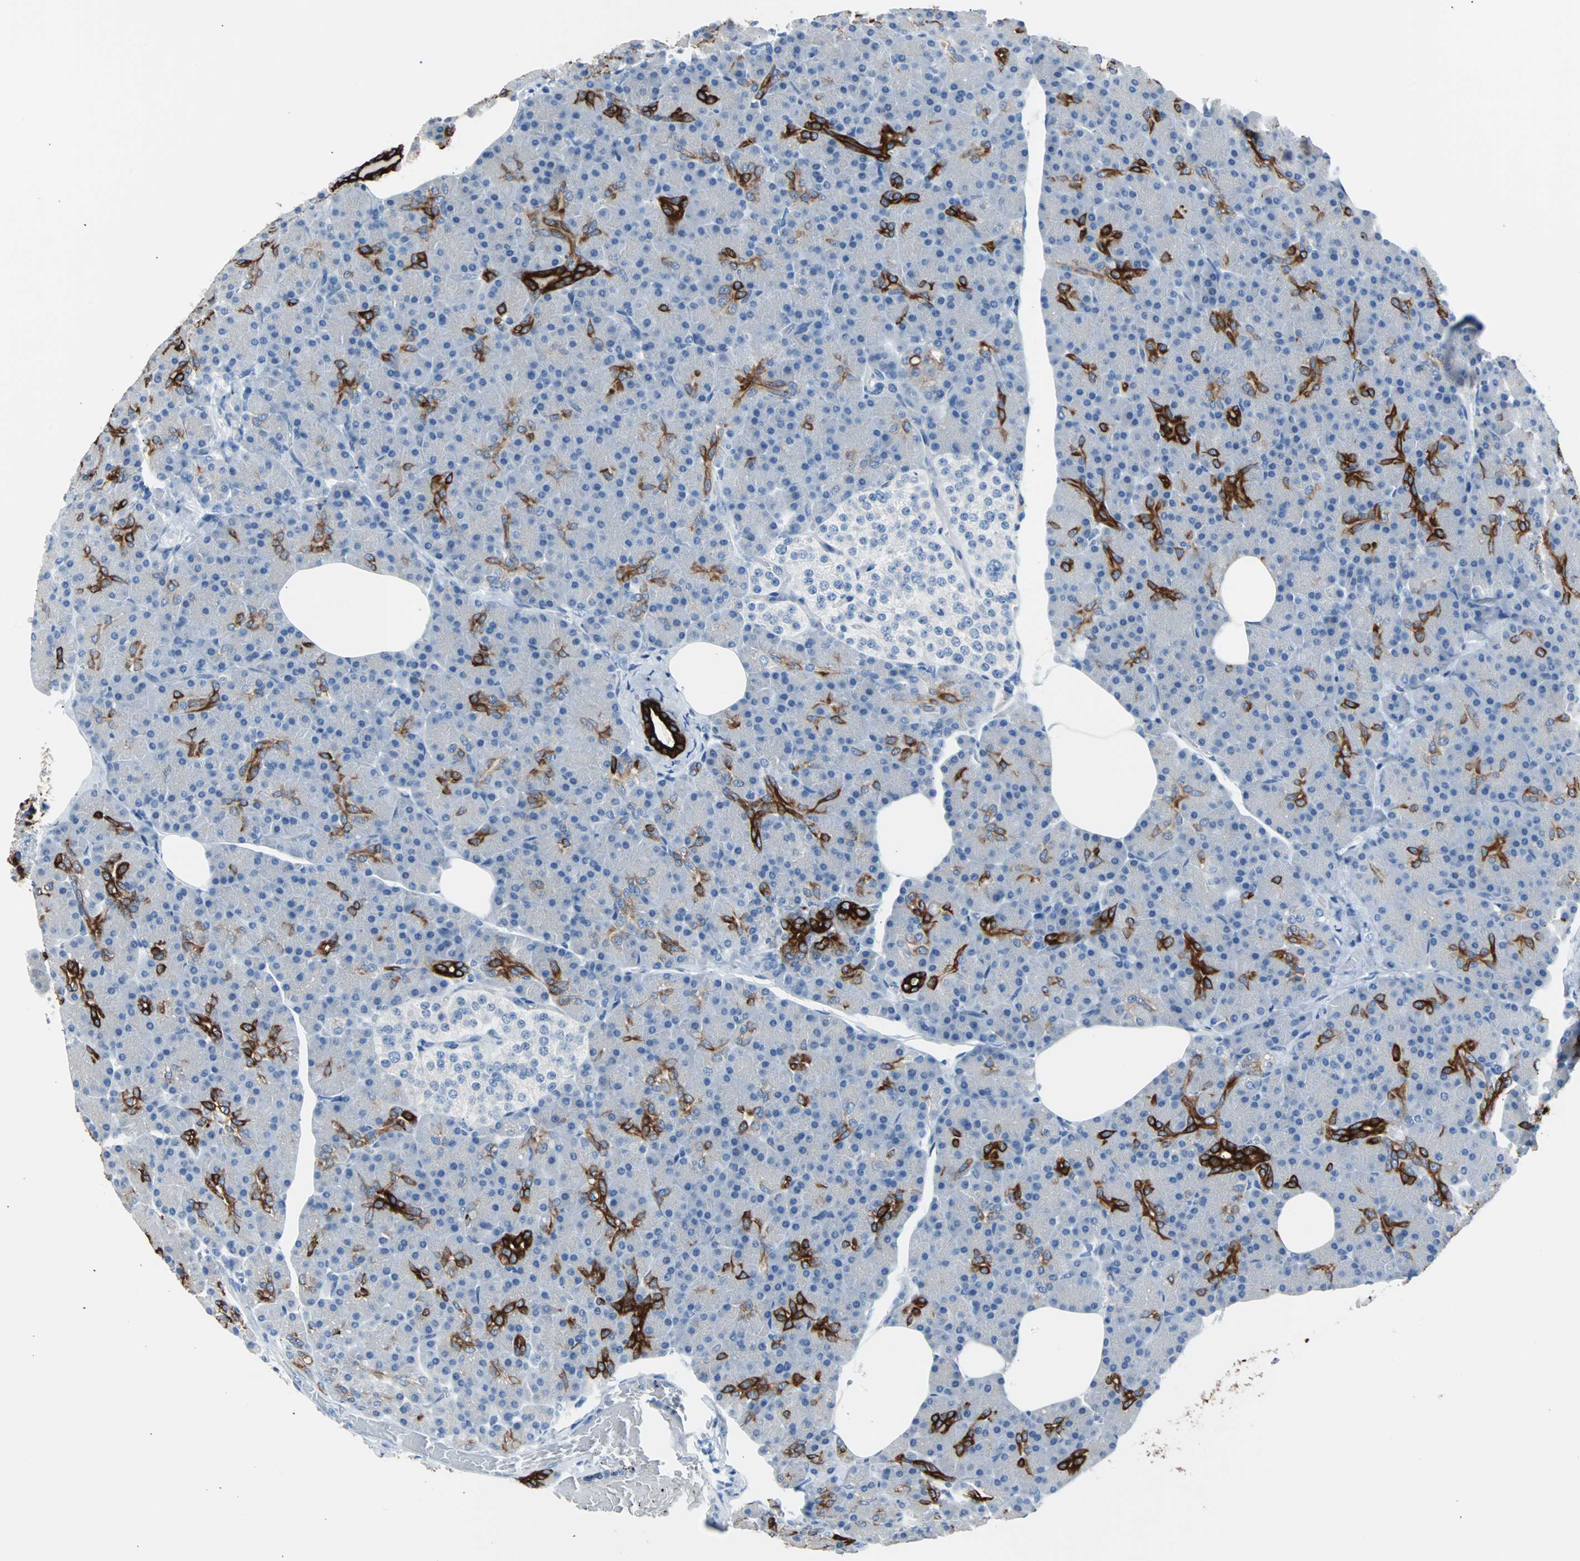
{"staining": {"intensity": "strong", "quantity": "<25%", "location": "none"}, "tissue": "pancreas", "cell_type": "Exocrine glandular cells", "image_type": "normal", "snomed": [{"axis": "morphology", "description": "Normal tissue, NOS"}, {"axis": "topography", "description": "Pancreas"}], "caption": "Exocrine glandular cells show medium levels of strong None expression in about <25% of cells in normal human pancreas. Nuclei are stained in blue.", "gene": "KRT7", "patient": {"sex": "female", "age": 43}}